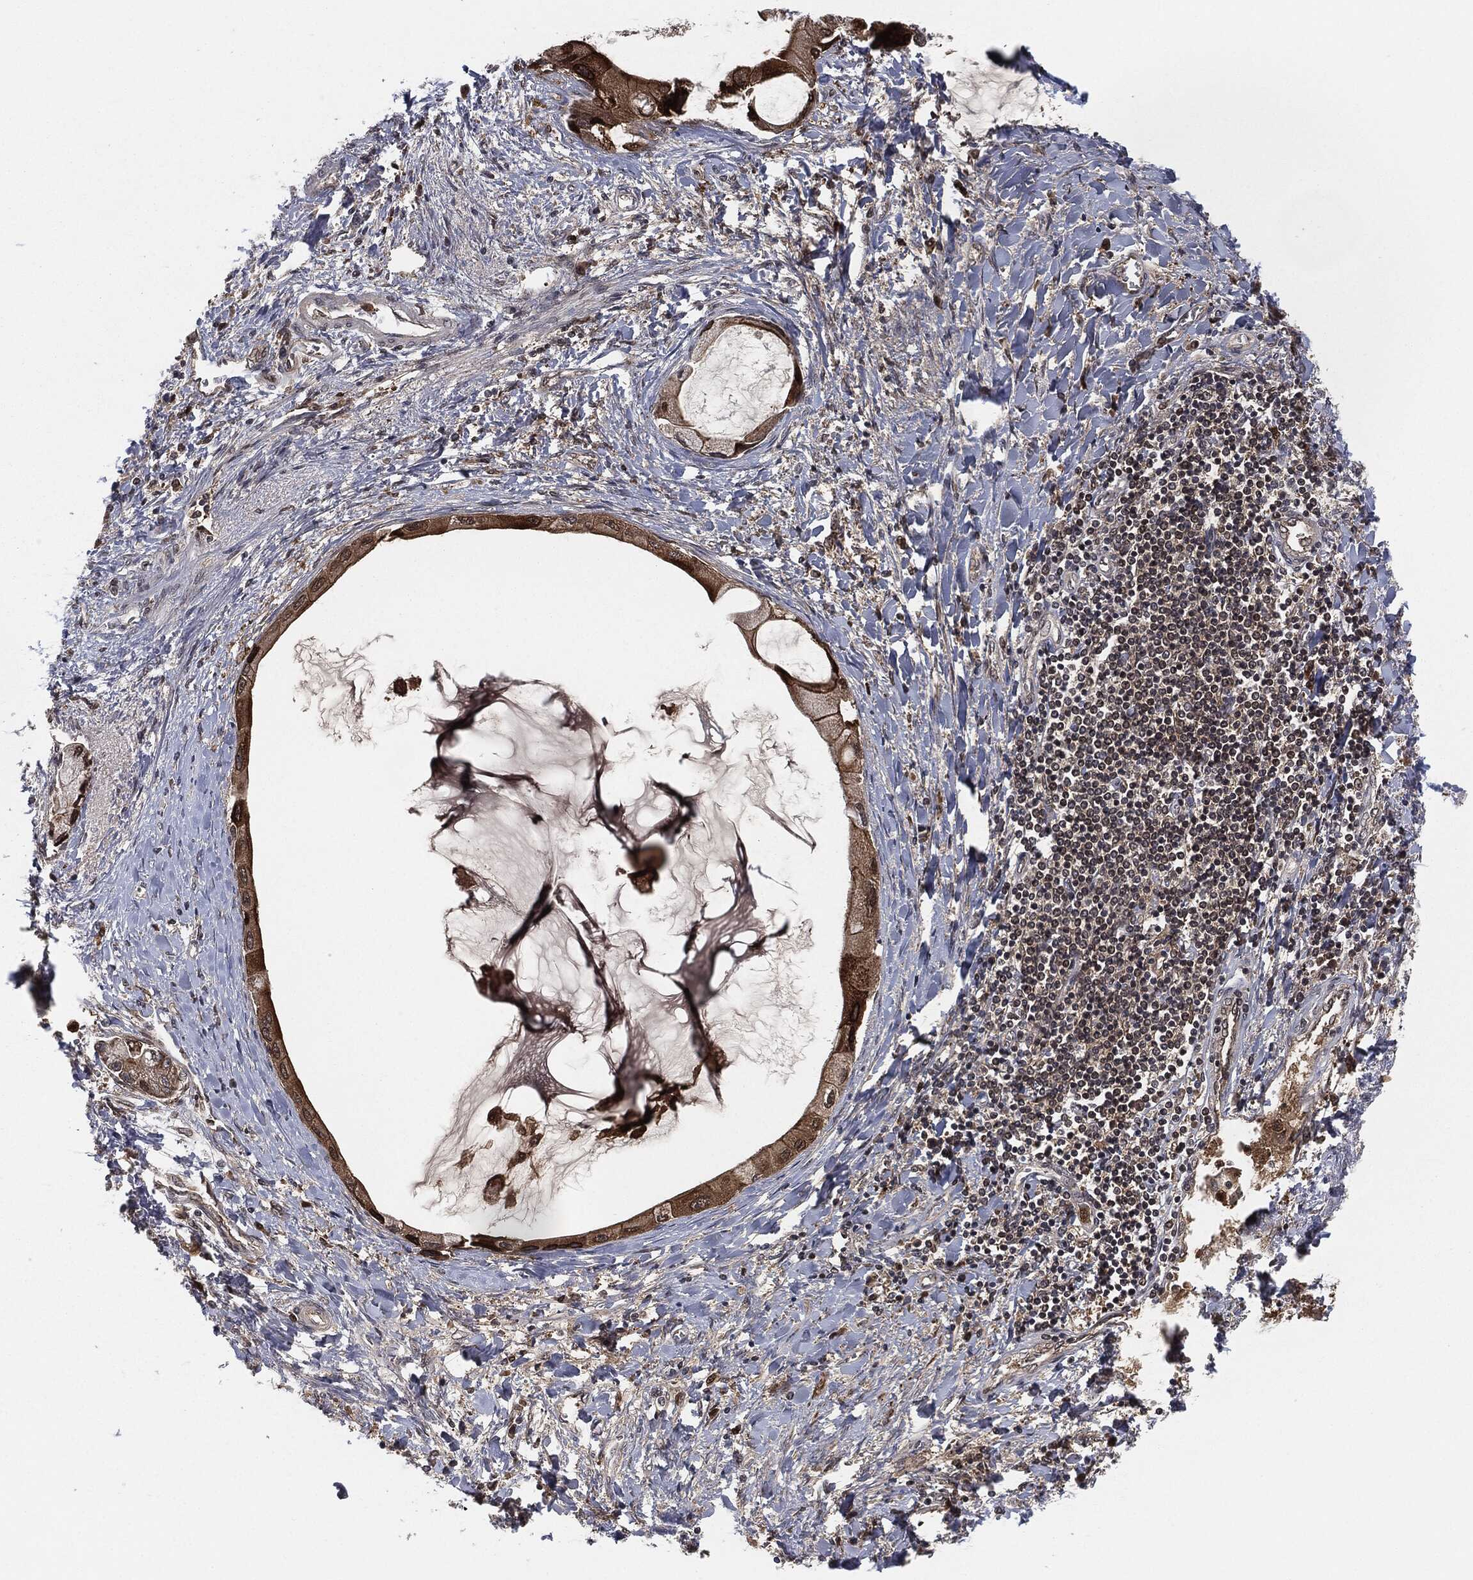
{"staining": {"intensity": "moderate", "quantity": "25%-75%", "location": "cytoplasmic/membranous"}, "tissue": "liver cancer", "cell_type": "Tumor cells", "image_type": "cancer", "snomed": [{"axis": "morphology", "description": "Cholangiocarcinoma"}, {"axis": "topography", "description": "Liver"}], "caption": "High-power microscopy captured an immunohistochemistry (IHC) micrograph of liver cancer, revealing moderate cytoplasmic/membranous staining in about 25%-75% of tumor cells.", "gene": "CAPRIN2", "patient": {"sex": "male", "age": 50}}